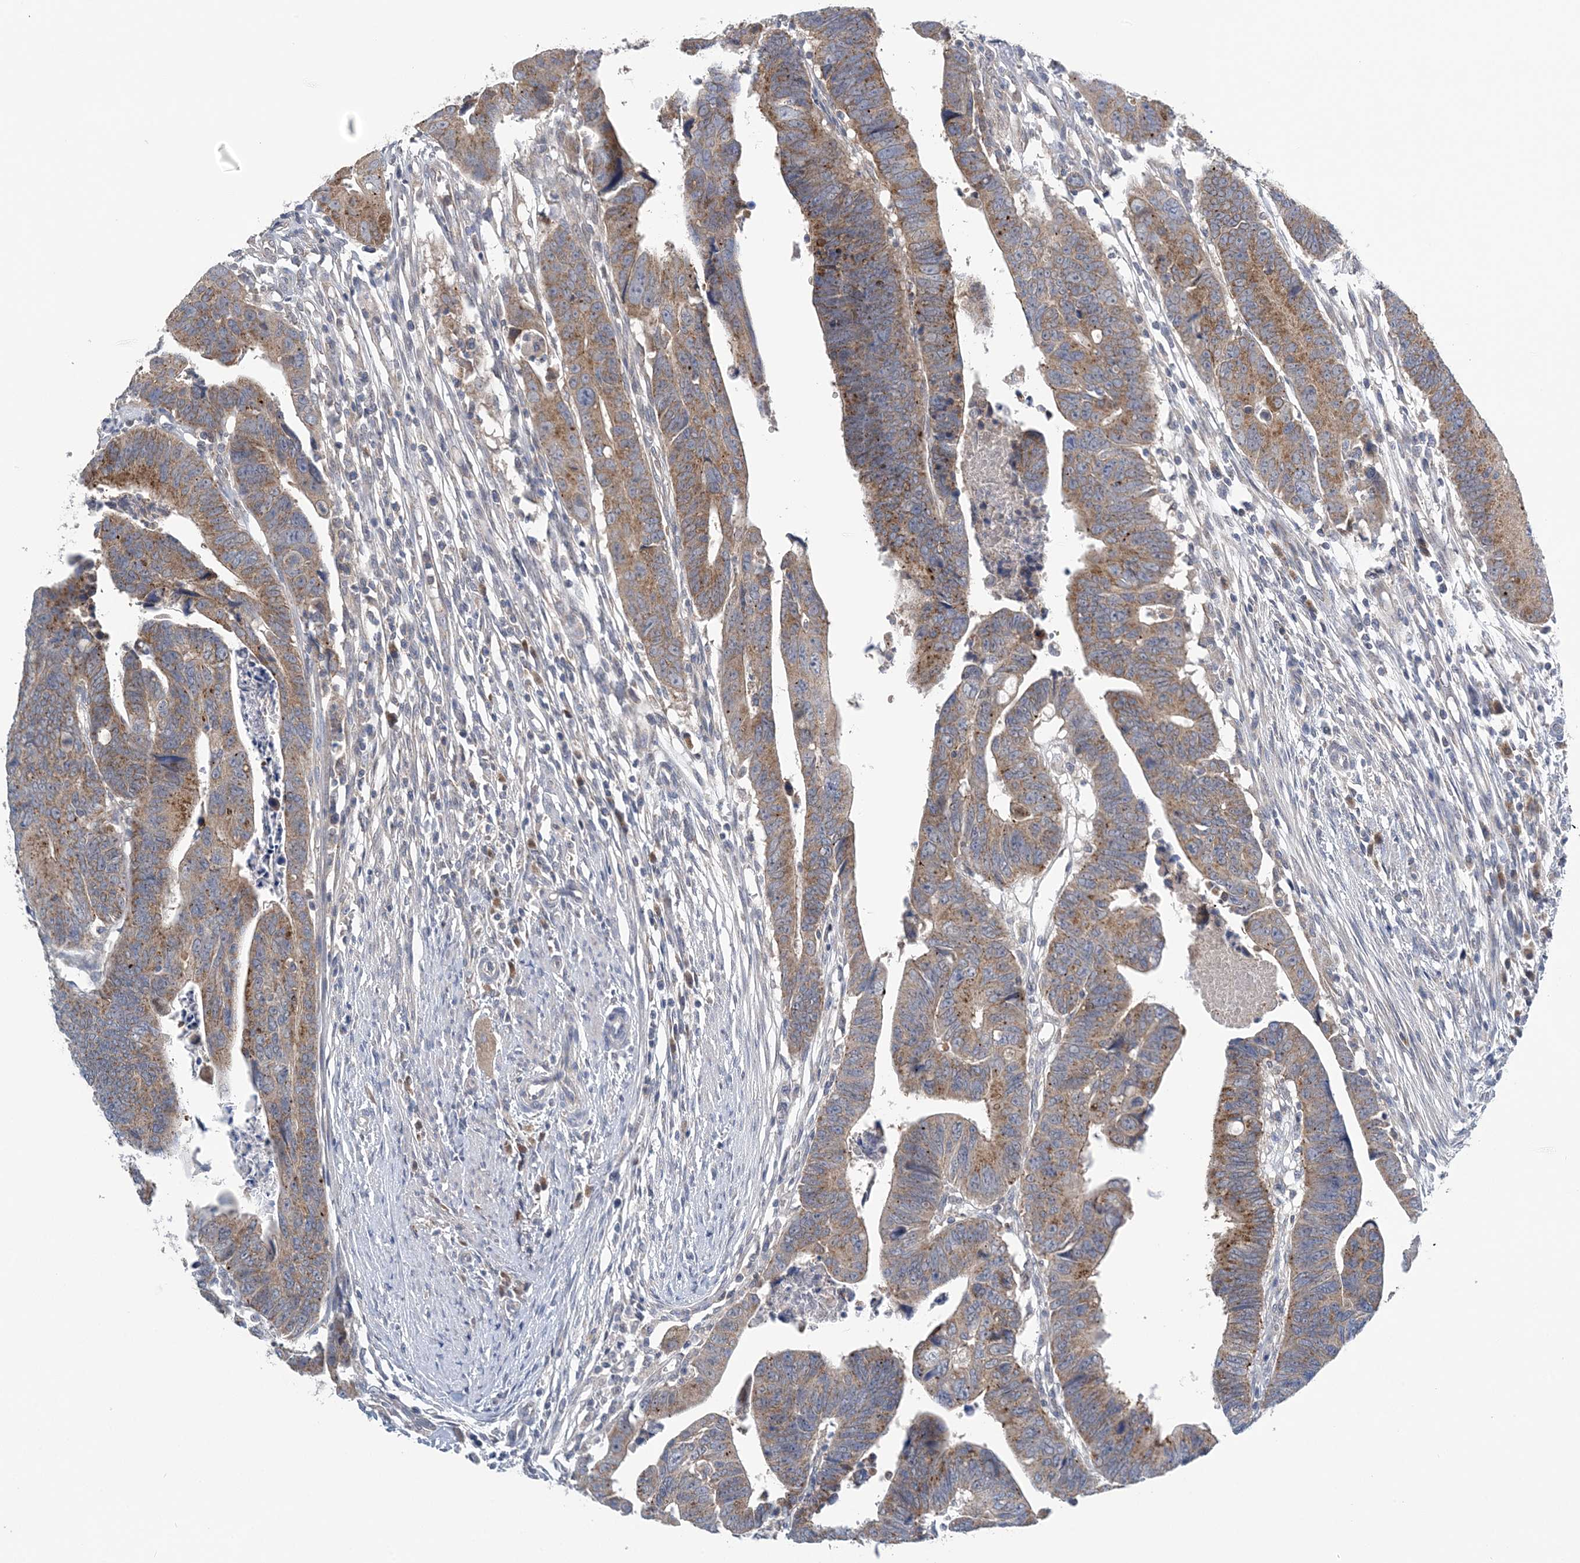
{"staining": {"intensity": "moderate", "quantity": ">75%", "location": "cytoplasmic/membranous"}, "tissue": "colorectal cancer", "cell_type": "Tumor cells", "image_type": "cancer", "snomed": [{"axis": "morphology", "description": "Adenocarcinoma, NOS"}, {"axis": "topography", "description": "Rectum"}], "caption": "A medium amount of moderate cytoplasmic/membranous expression is present in approximately >75% of tumor cells in adenocarcinoma (colorectal) tissue.", "gene": "COPE", "patient": {"sex": "female", "age": 65}}